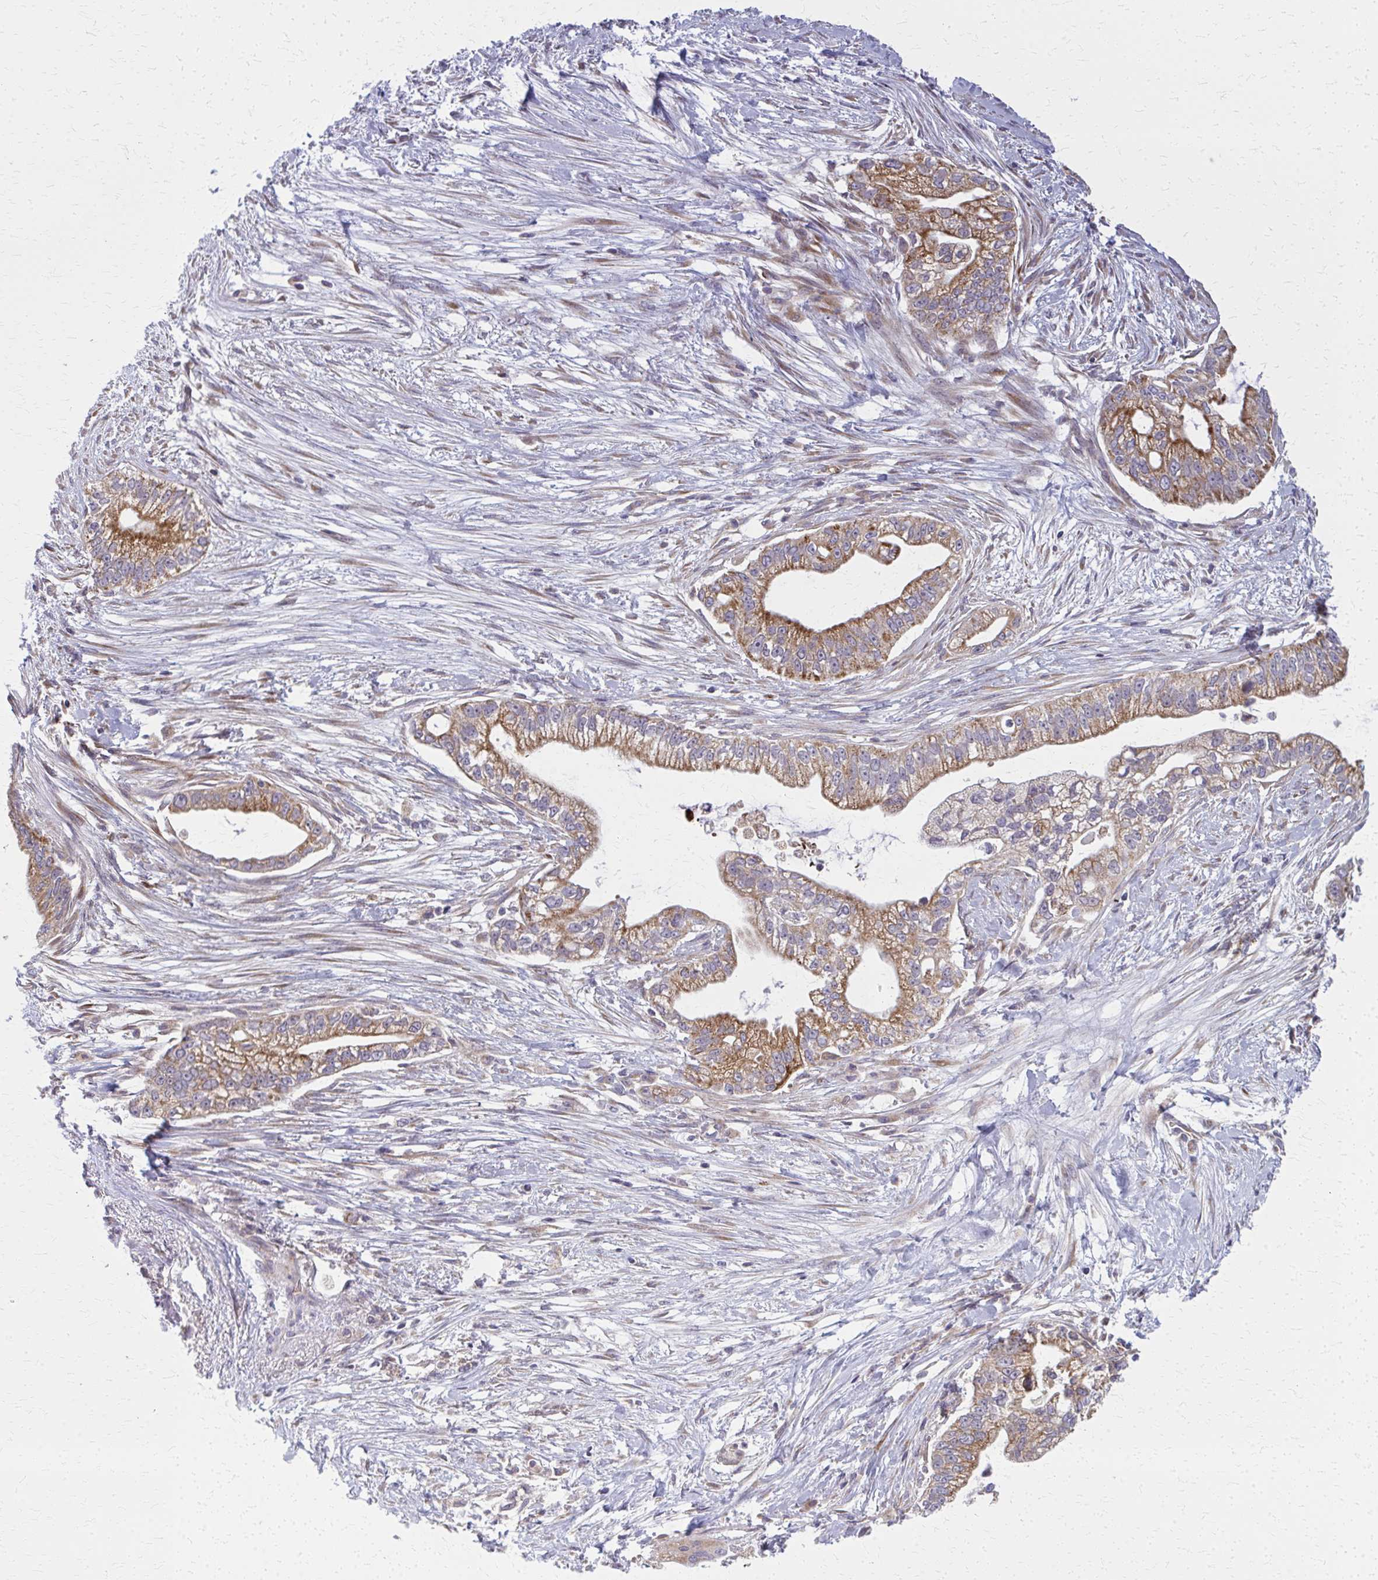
{"staining": {"intensity": "moderate", "quantity": ">75%", "location": "cytoplasmic/membranous"}, "tissue": "pancreatic cancer", "cell_type": "Tumor cells", "image_type": "cancer", "snomed": [{"axis": "morphology", "description": "Adenocarcinoma, NOS"}, {"axis": "topography", "description": "Pancreas"}], "caption": "Protein expression by immunohistochemistry shows moderate cytoplasmic/membranous staining in approximately >75% of tumor cells in pancreatic cancer (adenocarcinoma).", "gene": "MCCC1", "patient": {"sex": "male", "age": 70}}